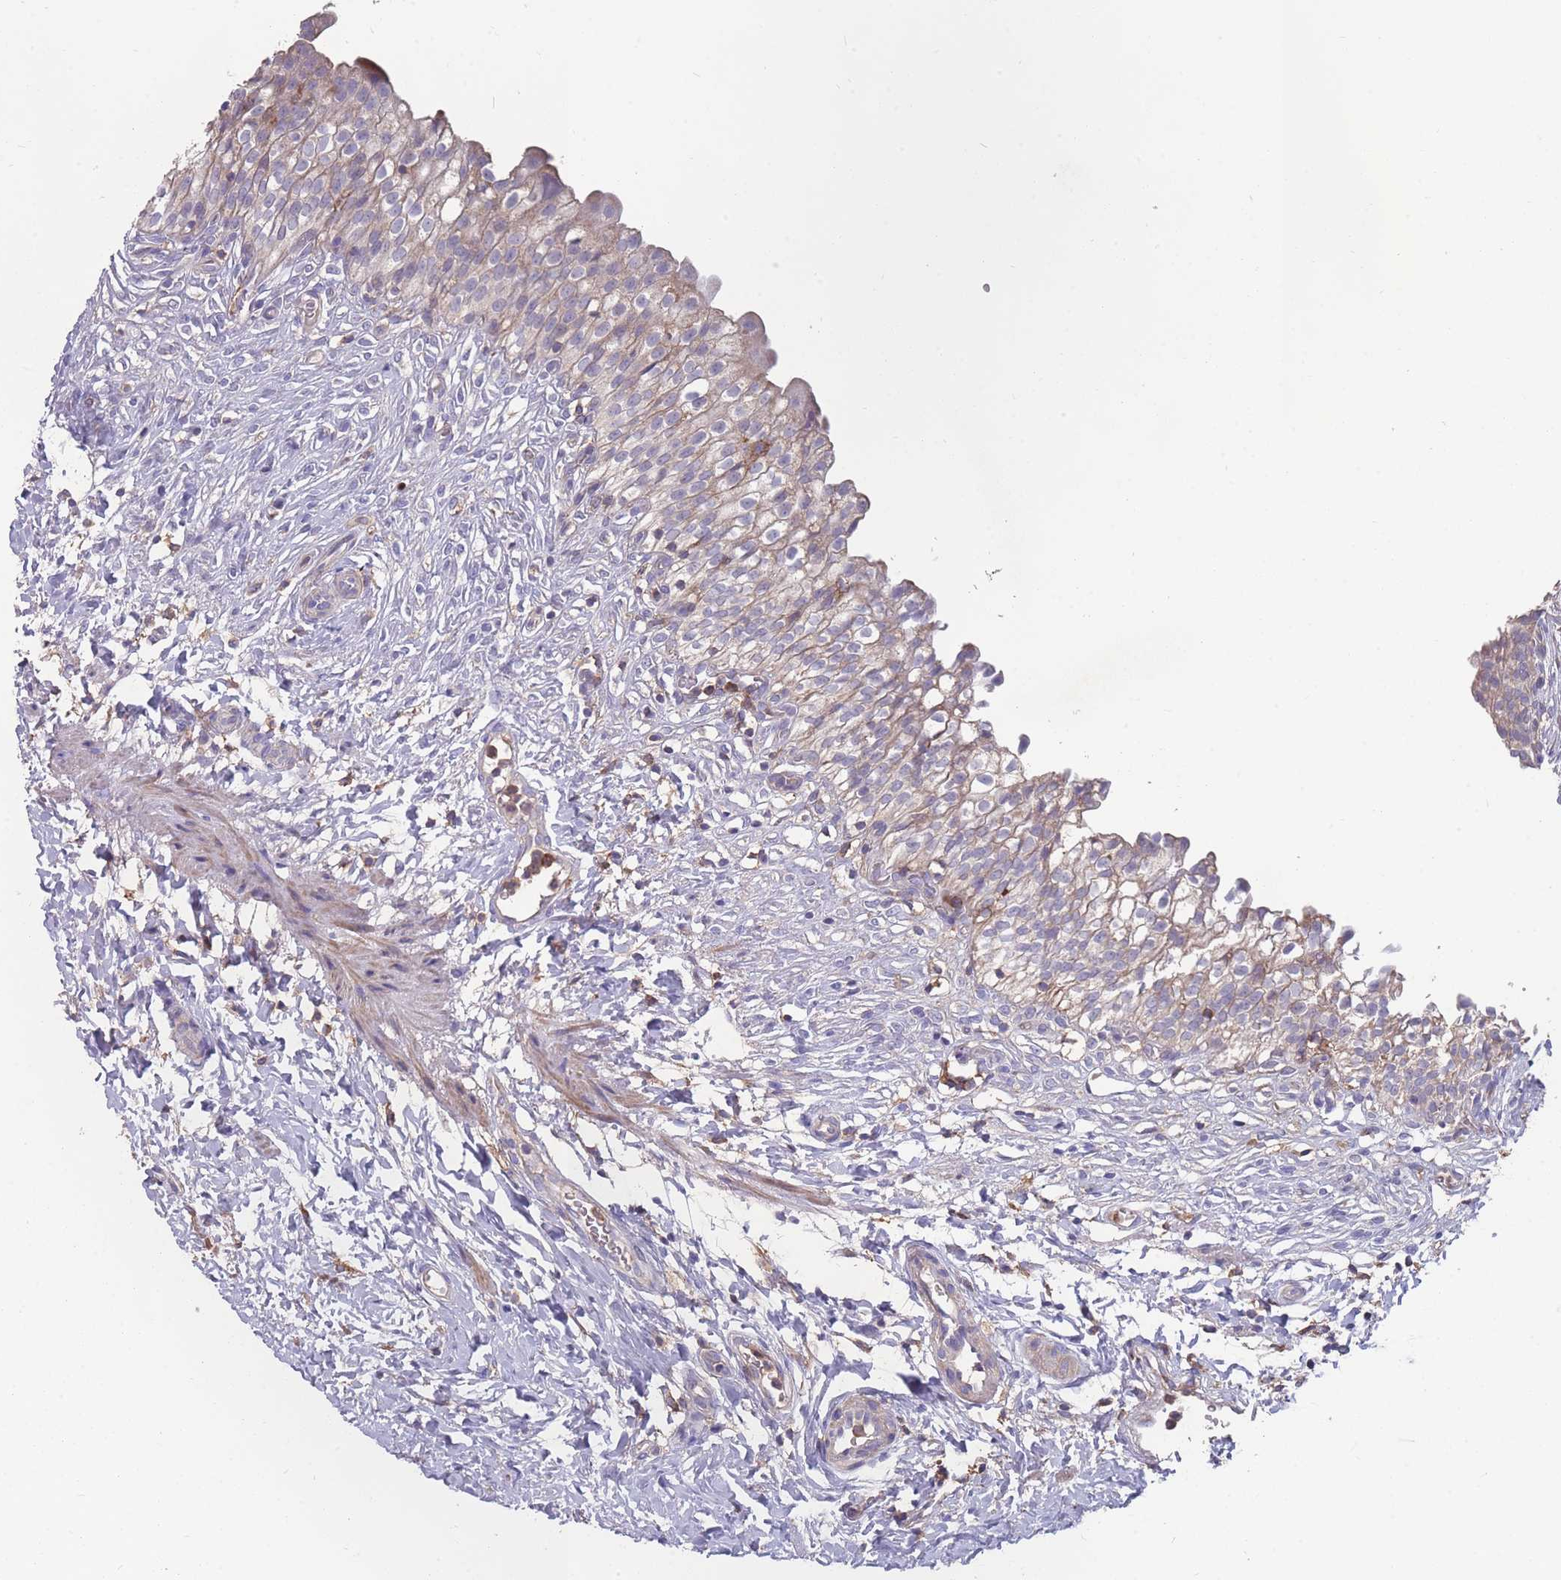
{"staining": {"intensity": "weak", "quantity": "25%-75%", "location": "cytoplasmic/membranous"}, "tissue": "urinary bladder", "cell_type": "Urothelial cells", "image_type": "normal", "snomed": [{"axis": "morphology", "description": "Normal tissue, NOS"}, {"axis": "topography", "description": "Urinary bladder"}], "caption": "Unremarkable urinary bladder displays weak cytoplasmic/membranous positivity in approximately 25%-75% of urothelial cells, visualized by immunohistochemistry.", "gene": "CD33", "patient": {"sex": "male", "age": 55}}